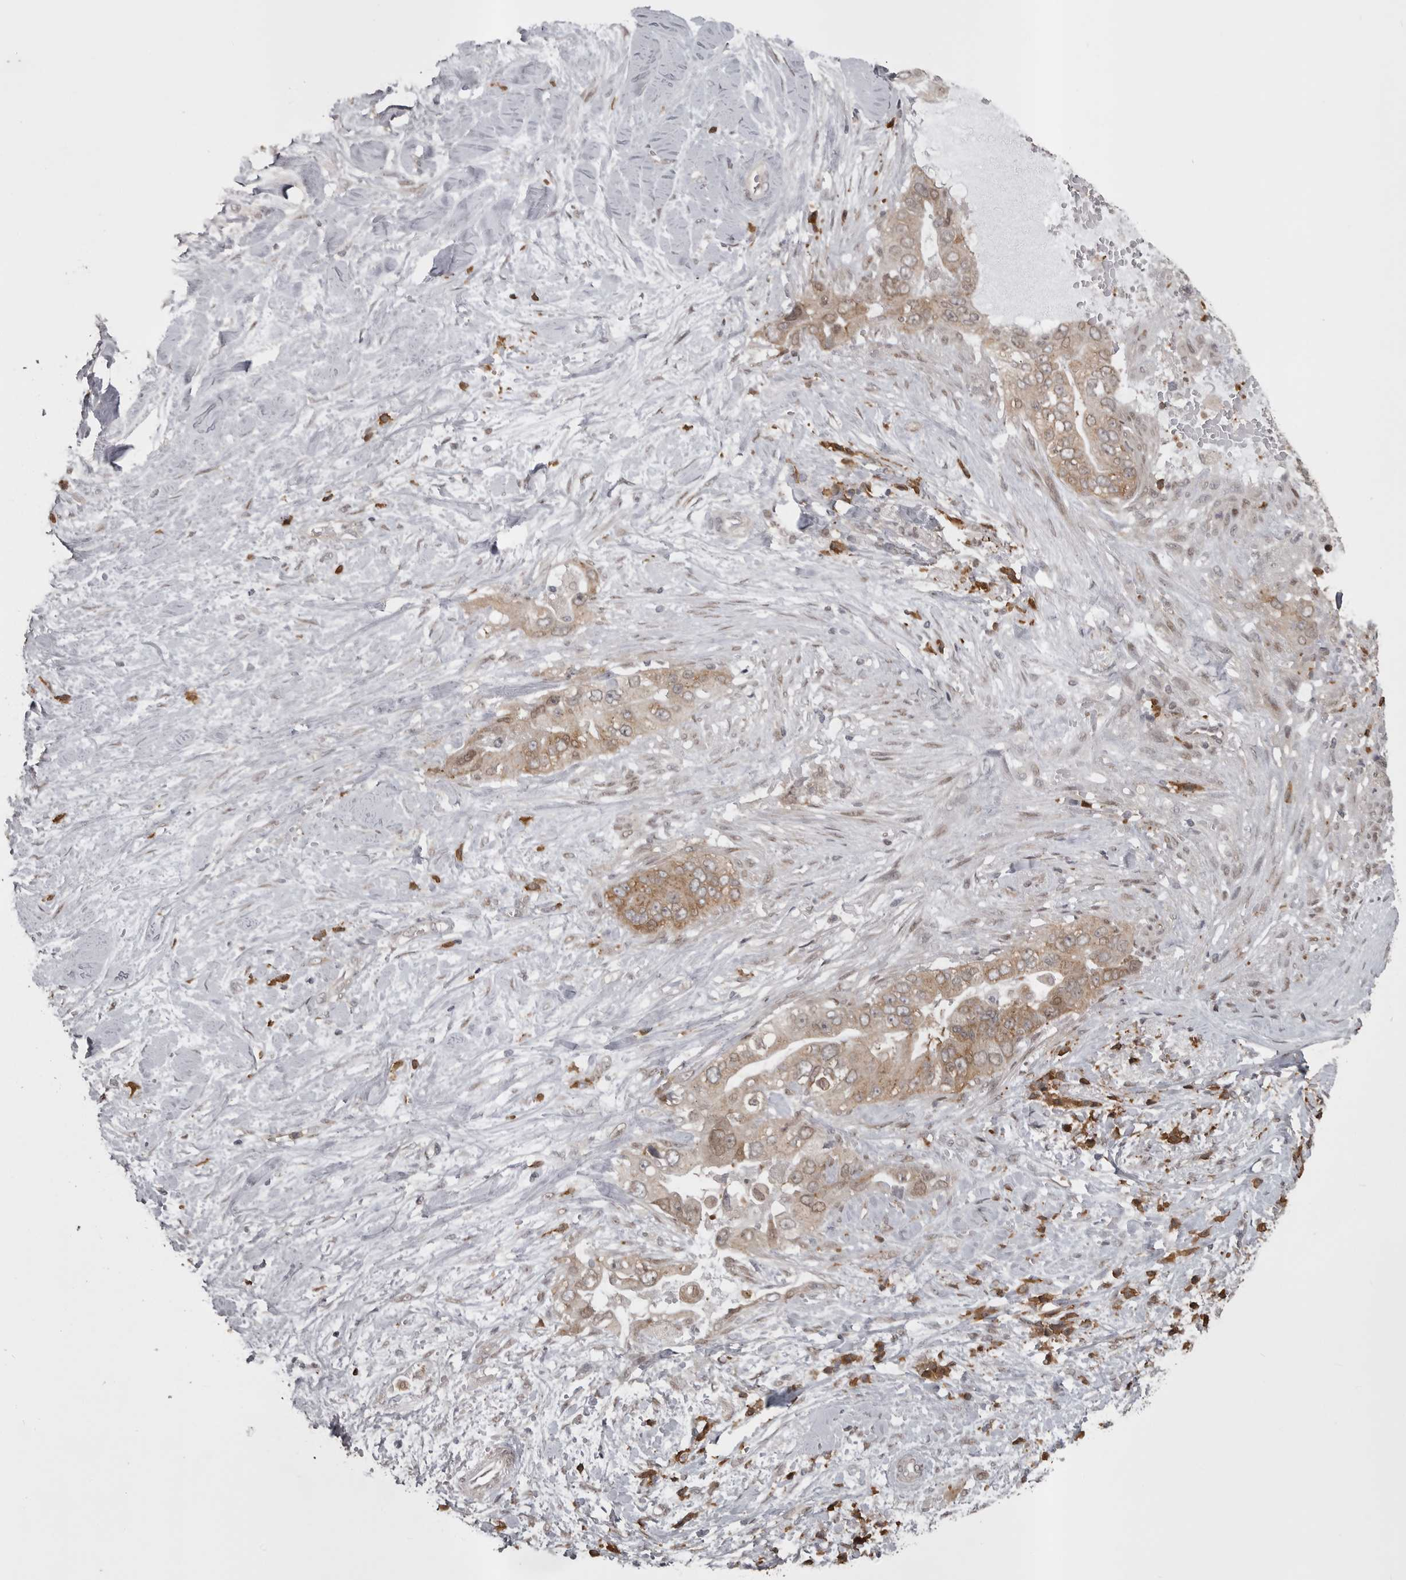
{"staining": {"intensity": "moderate", "quantity": ">75%", "location": "cytoplasmic/membranous"}, "tissue": "pancreatic cancer", "cell_type": "Tumor cells", "image_type": "cancer", "snomed": [{"axis": "morphology", "description": "Inflammation, NOS"}, {"axis": "morphology", "description": "Adenocarcinoma, NOS"}, {"axis": "topography", "description": "Pancreas"}], "caption": "Pancreatic adenocarcinoma tissue exhibits moderate cytoplasmic/membranous staining in about >75% of tumor cells, visualized by immunohistochemistry. Immunohistochemistry (ihc) stains the protein of interest in brown and the nuclei are stained blue.", "gene": "SNX16", "patient": {"sex": "female", "age": 56}}